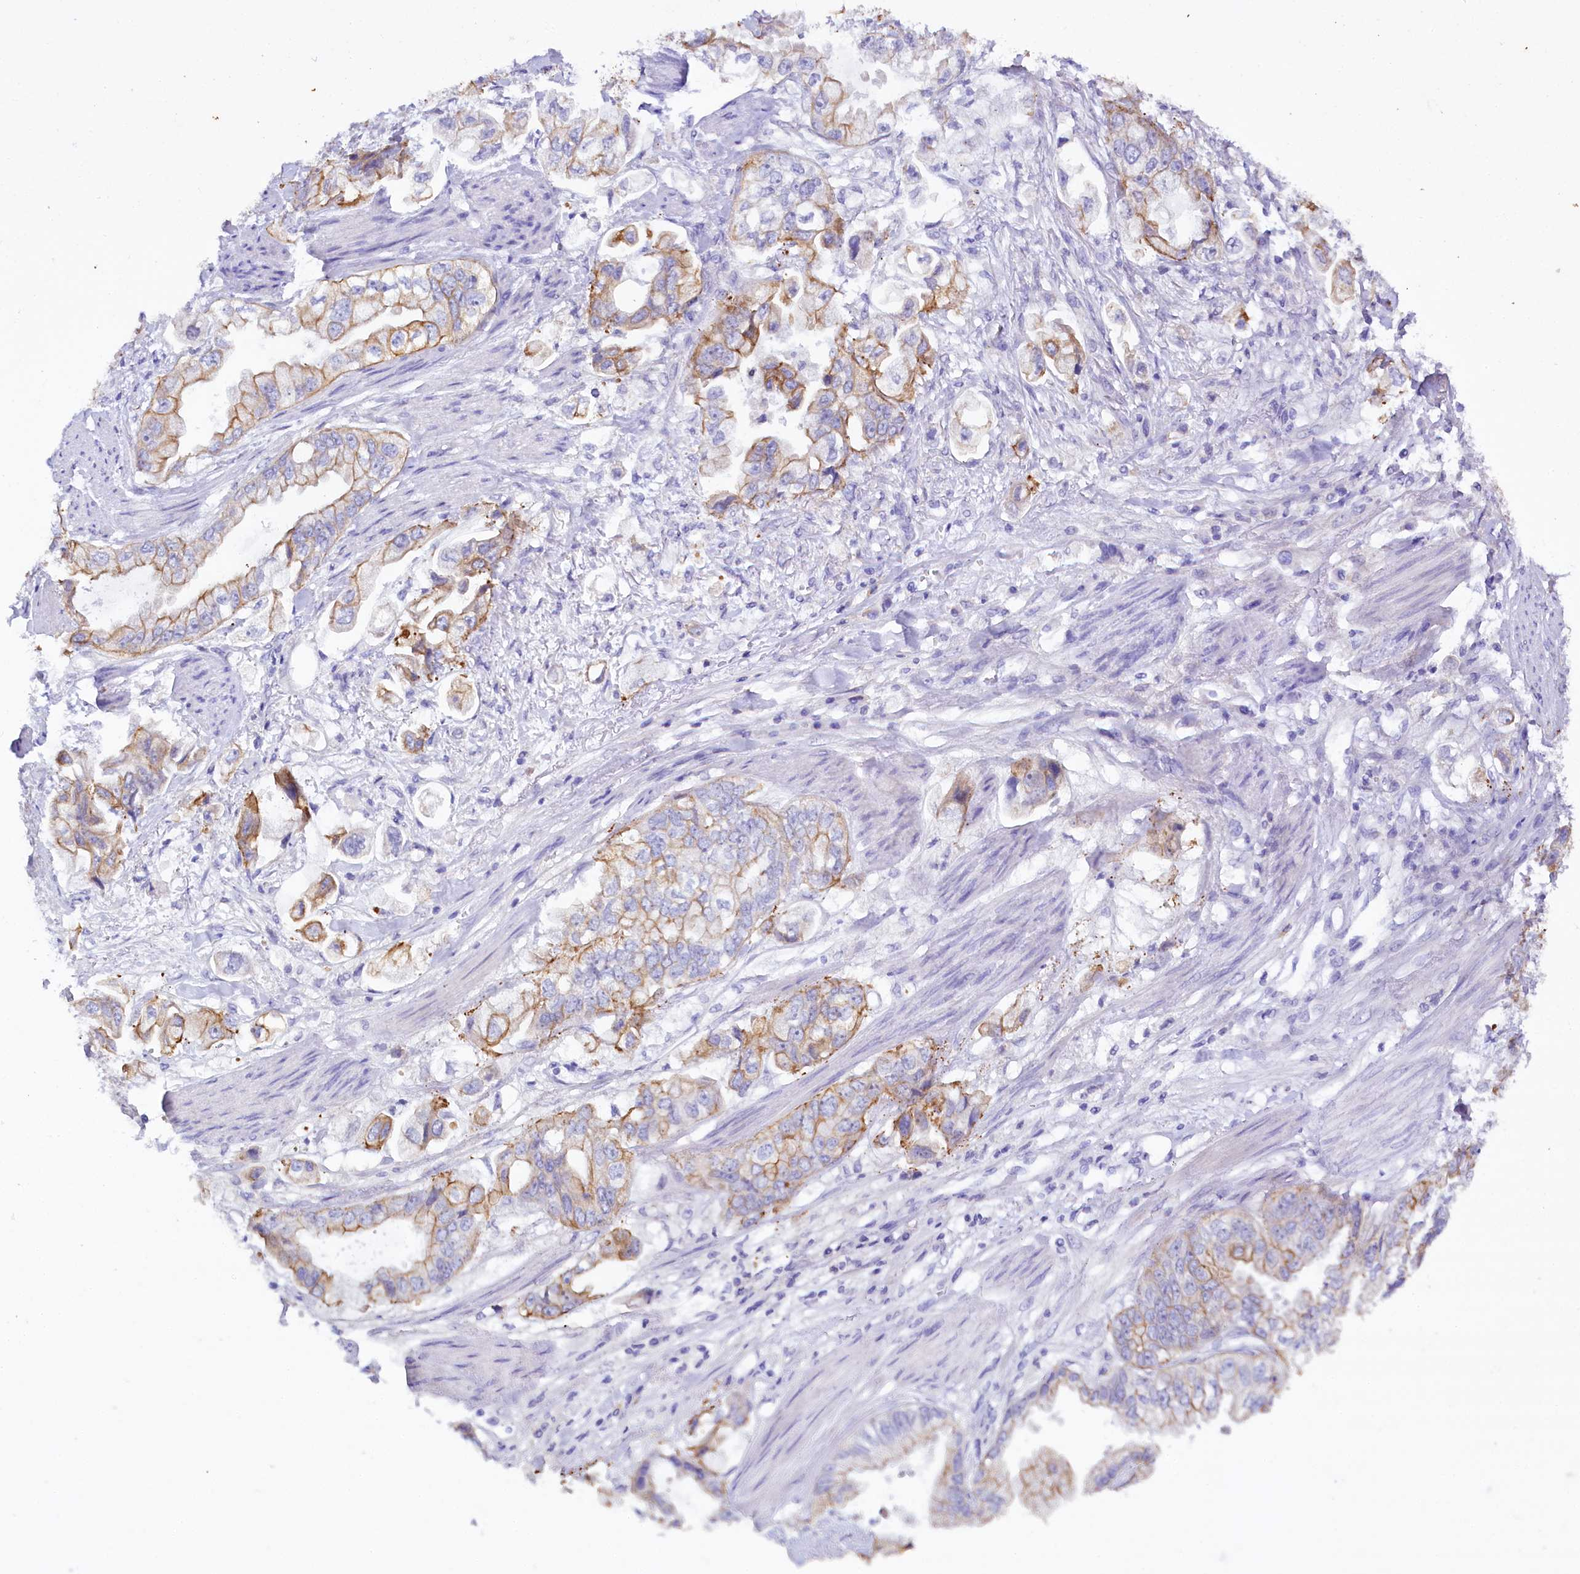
{"staining": {"intensity": "moderate", "quantity": ">75%", "location": "cytoplasmic/membranous"}, "tissue": "stomach cancer", "cell_type": "Tumor cells", "image_type": "cancer", "snomed": [{"axis": "morphology", "description": "Adenocarcinoma, NOS"}, {"axis": "topography", "description": "Stomach"}], "caption": "Protein expression analysis of stomach cancer shows moderate cytoplasmic/membranous staining in about >75% of tumor cells.", "gene": "FAAP20", "patient": {"sex": "male", "age": 62}}